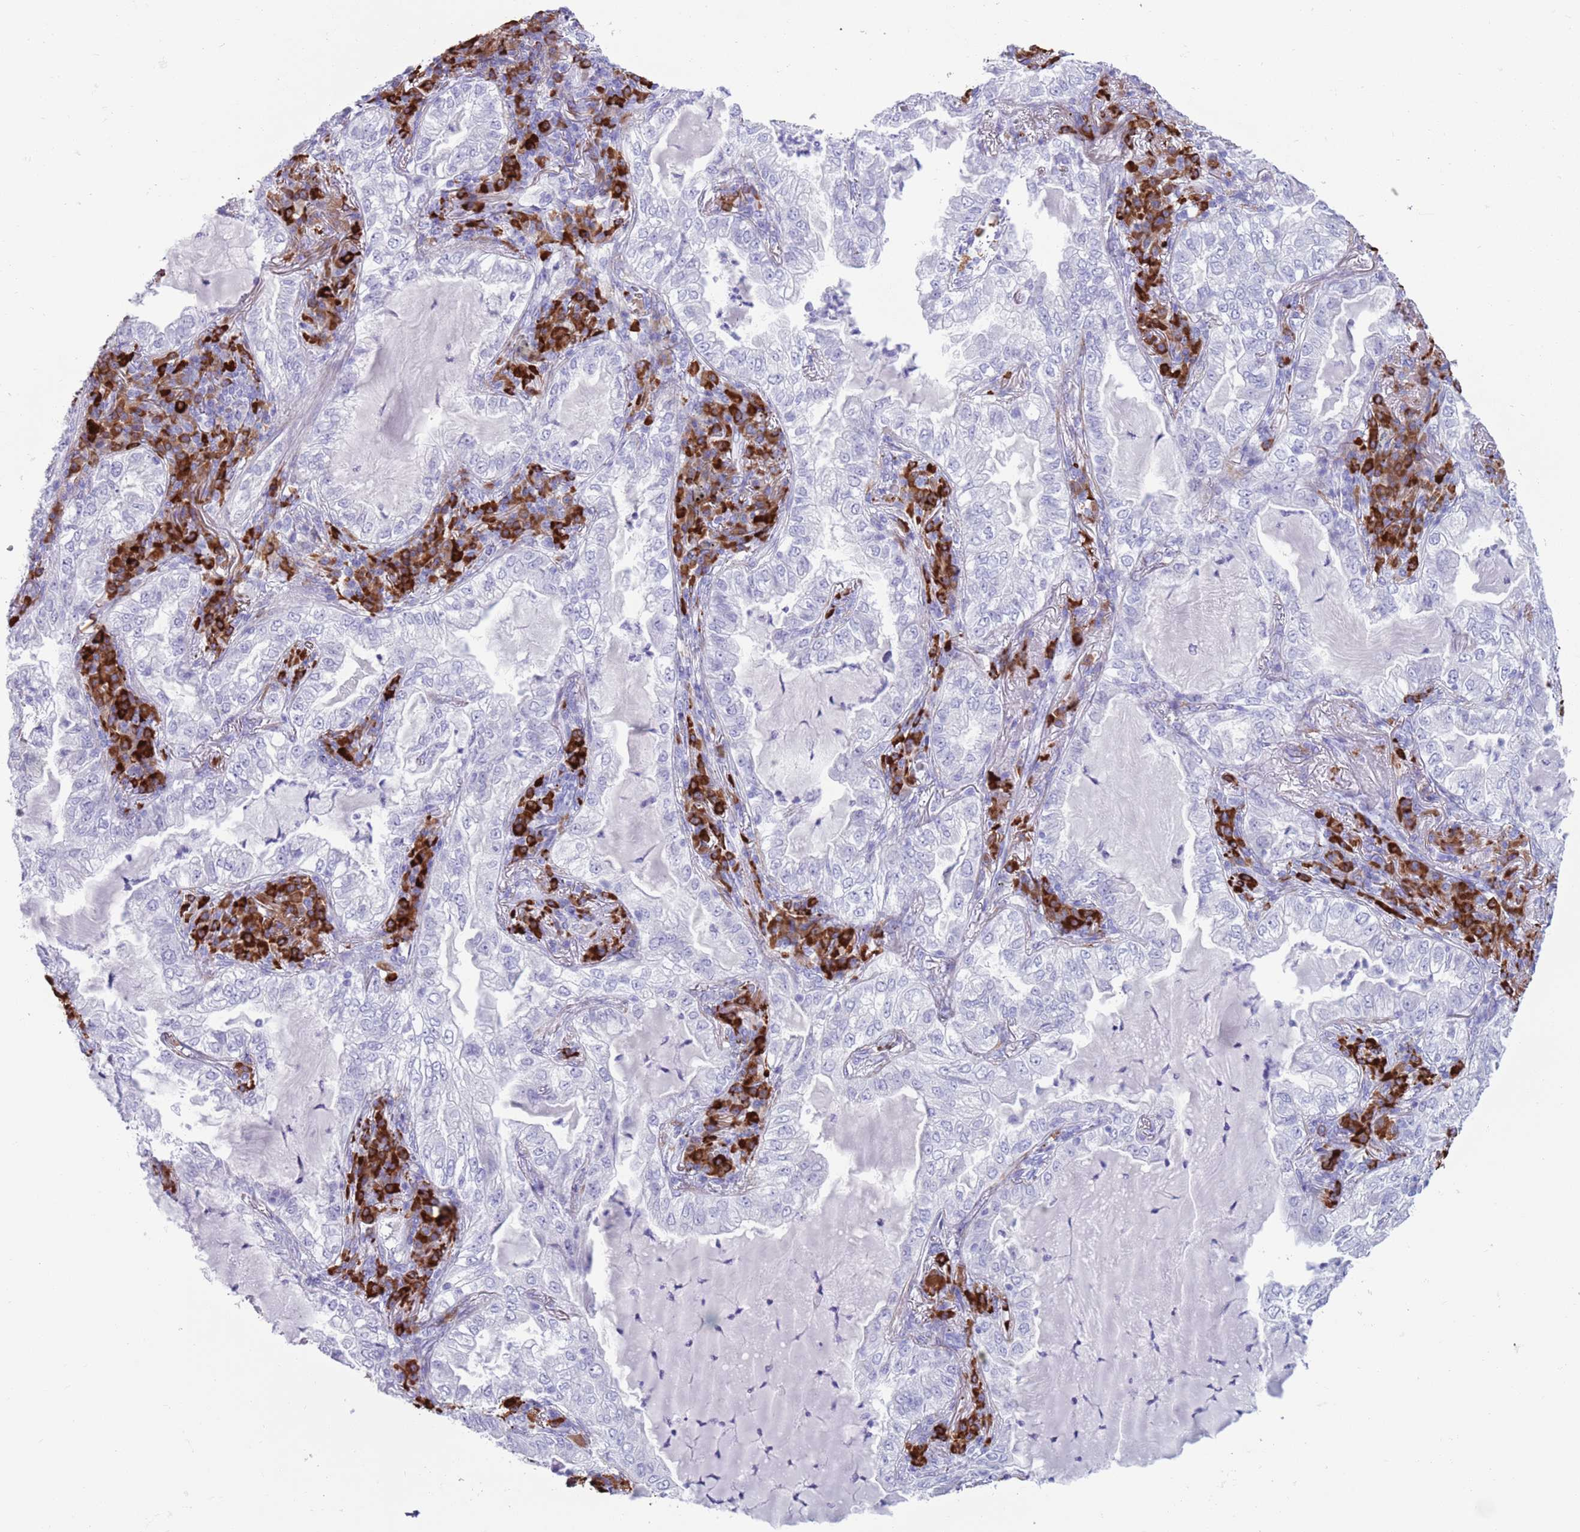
{"staining": {"intensity": "negative", "quantity": "none", "location": "none"}, "tissue": "lung cancer", "cell_type": "Tumor cells", "image_type": "cancer", "snomed": [{"axis": "morphology", "description": "Adenocarcinoma, NOS"}, {"axis": "topography", "description": "Lung"}], "caption": "Immunohistochemical staining of lung cancer (adenocarcinoma) exhibits no significant positivity in tumor cells. (Stains: DAB immunohistochemistry (IHC) with hematoxylin counter stain, Microscopy: brightfield microscopy at high magnification).", "gene": "LY6G5B", "patient": {"sex": "female", "age": 73}}